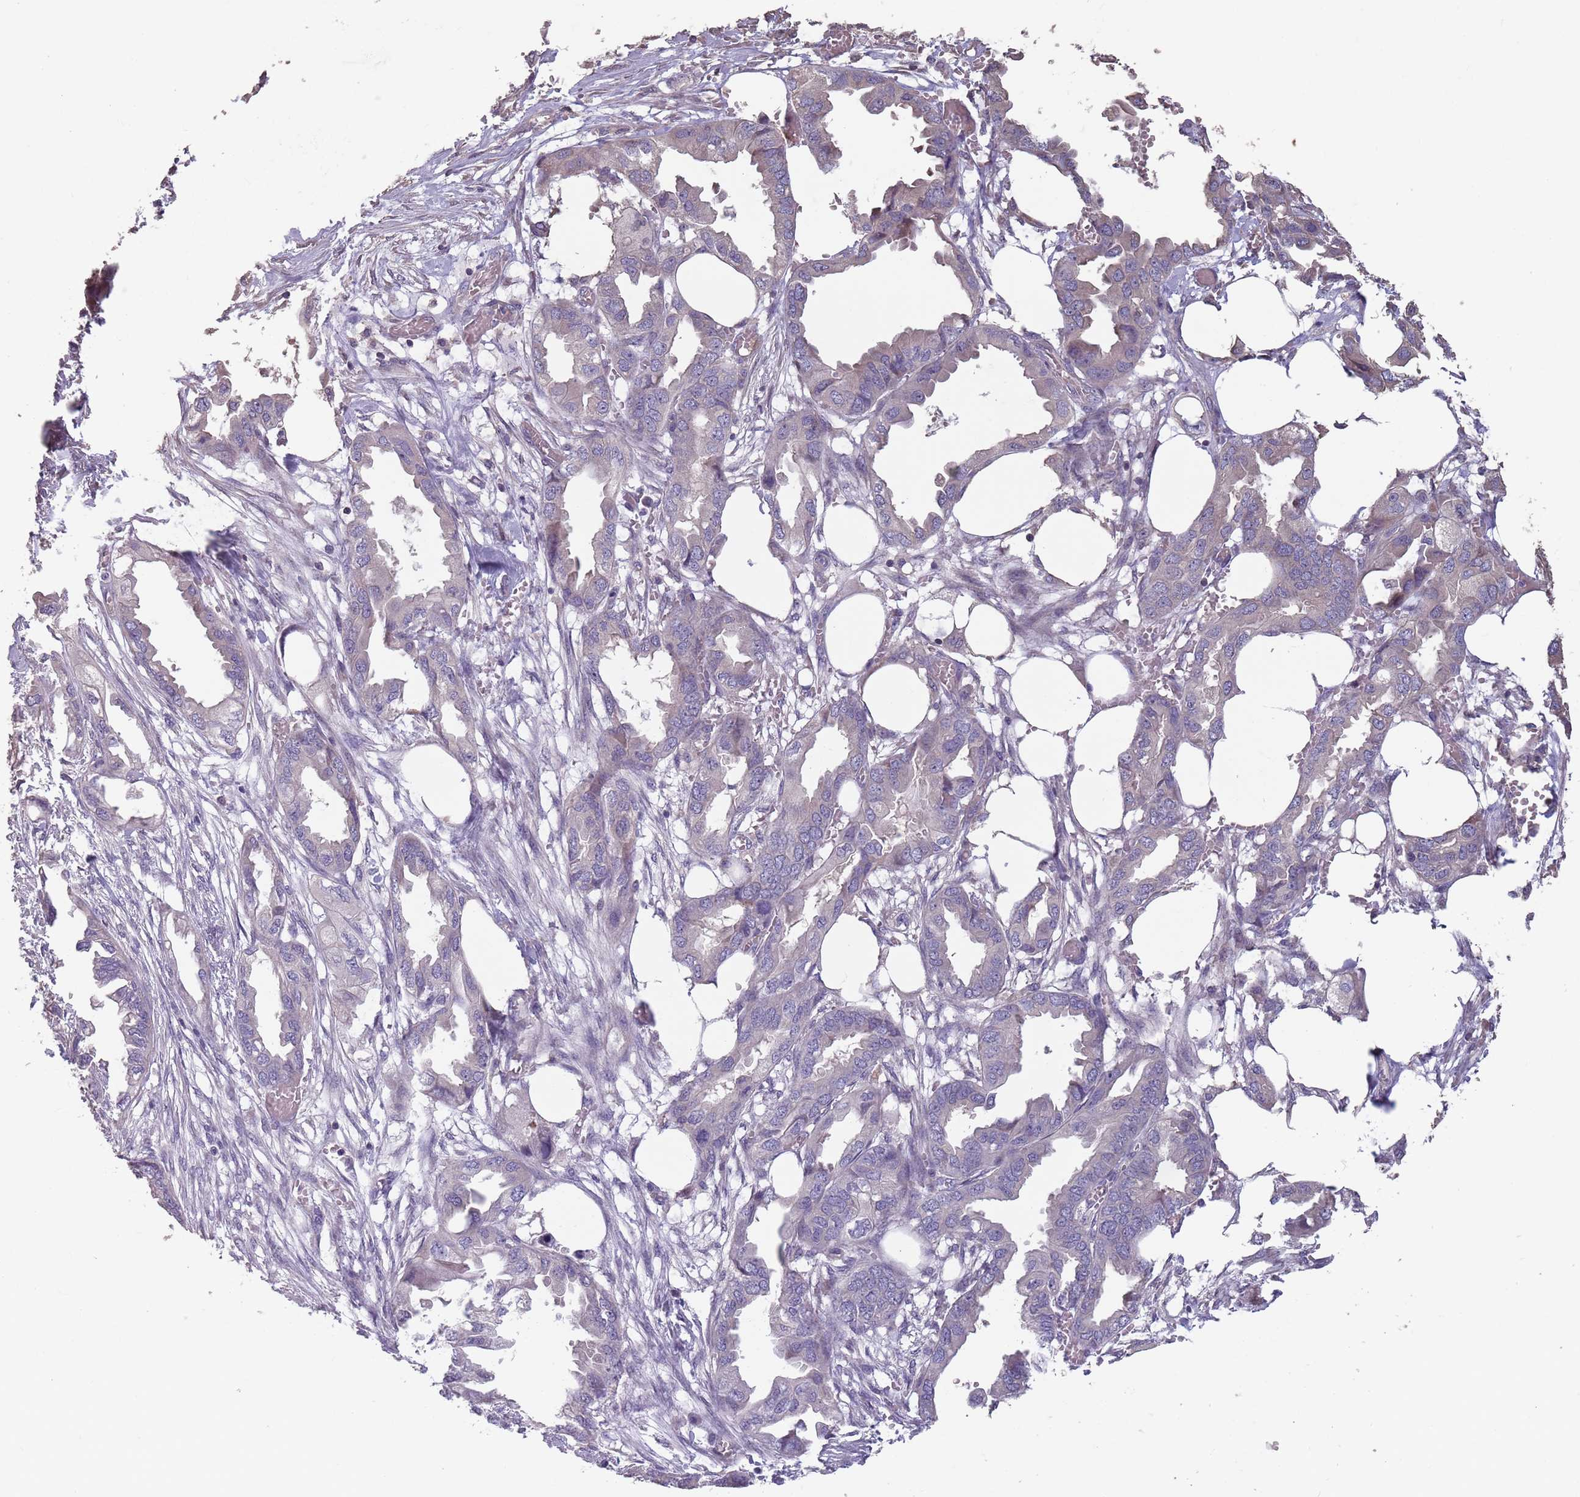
{"staining": {"intensity": "negative", "quantity": "none", "location": "none"}, "tissue": "endometrial cancer", "cell_type": "Tumor cells", "image_type": "cancer", "snomed": [{"axis": "morphology", "description": "Adenocarcinoma, NOS"}, {"axis": "morphology", "description": "Adenocarcinoma, metastatic, NOS"}, {"axis": "topography", "description": "Adipose tissue"}, {"axis": "topography", "description": "Endometrium"}], "caption": "This is a micrograph of immunohistochemistry staining of endometrial metastatic adenocarcinoma, which shows no staining in tumor cells.", "gene": "MBD3L1", "patient": {"sex": "female", "age": 67}}